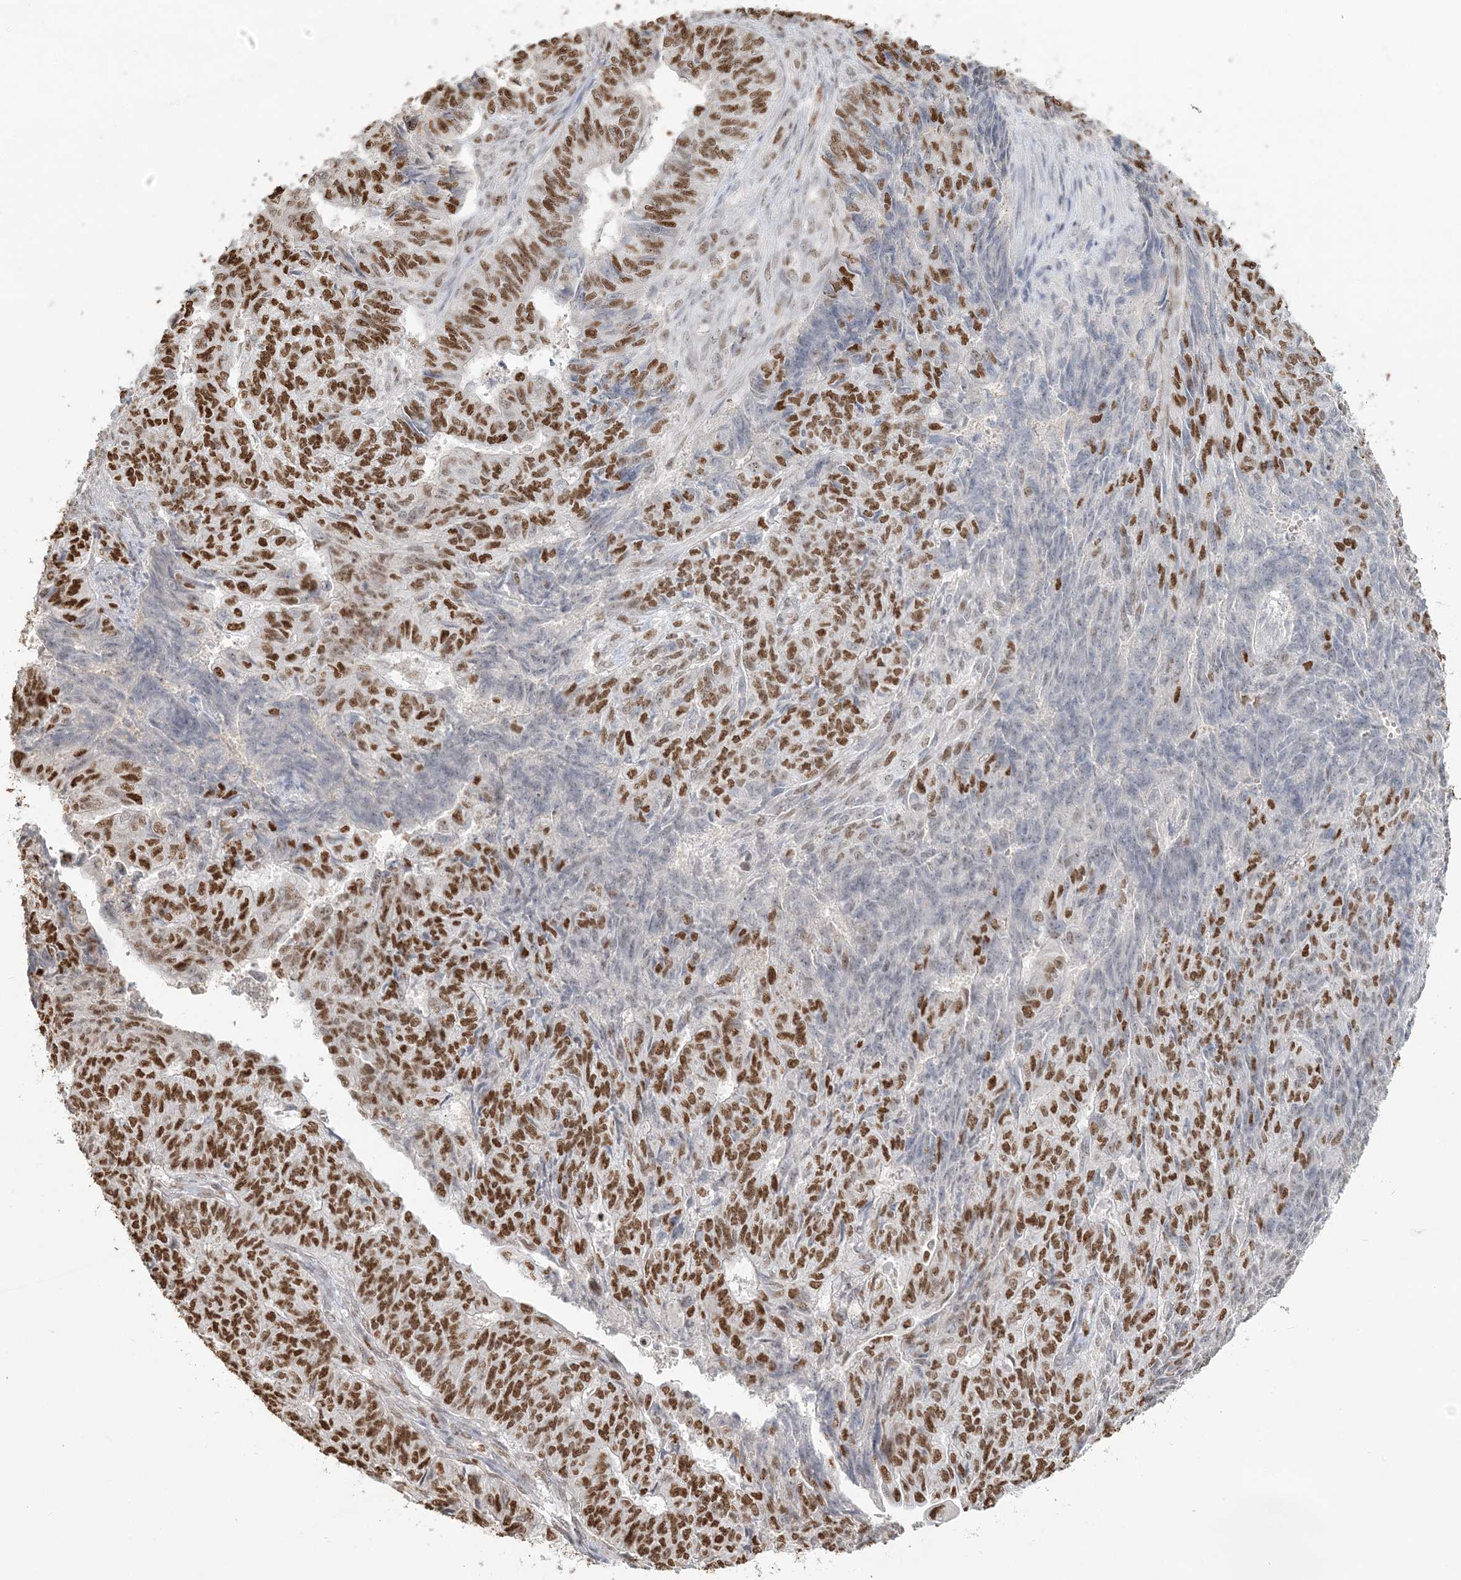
{"staining": {"intensity": "strong", "quantity": ">75%", "location": "nuclear"}, "tissue": "endometrial cancer", "cell_type": "Tumor cells", "image_type": "cancer", "snomed": [{"axis": "morphology", "description": "Adenocarcinoma, NOS"}, {"axis": "topography", "description": "Endometrium"}], "caption": "Protein expression analysis of endometrial cancer shows strong nuclear expression in approximately >75% of tumor cells. (IHC, brightfield microscopy, high magnification).", "gene": "SUMO2", "patient": {"sex": "female", "age": 32}}